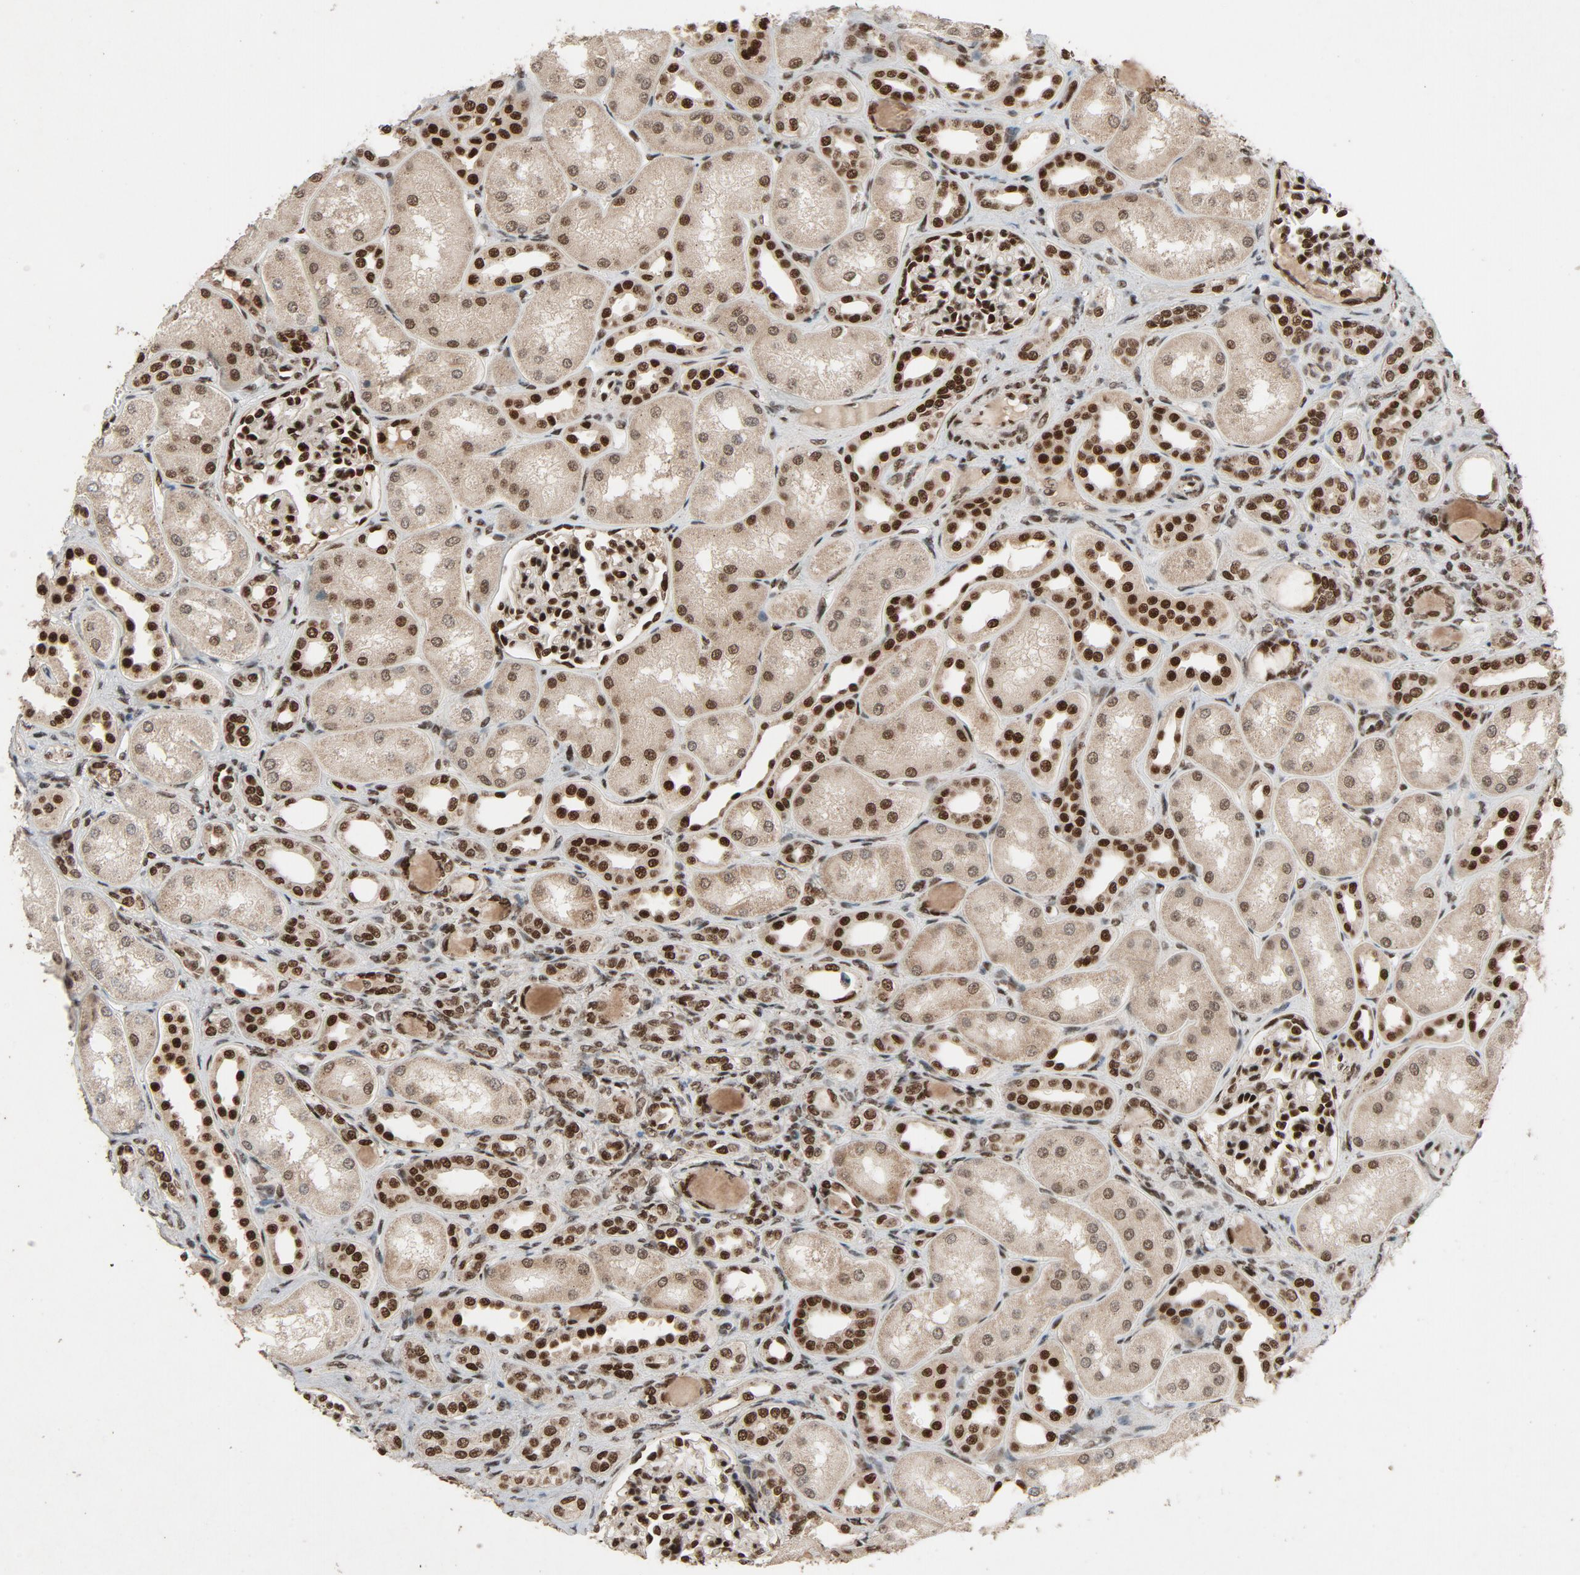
{"staining": {"intensity": "strong", "quantity": "25%-75%", "location": "nuclear"}, "tissue": "kidney", "cell_type": "Cells in glomeruli", "image_type": "normal", "snomed": [{"axis": "morphology", "description": "Normal tissue, NOS"}, {"axis": "topography", "description": "Kidney"}], "caption": "Cells in glomeruli demonstrate strong nuclear expression in about 25%-75% of cells in normal kidney. (DAB IHC with brightfield microscopy, high magnification).", "gene": "SMARCD1", "patient": {"sex": "male", "age": 7}}